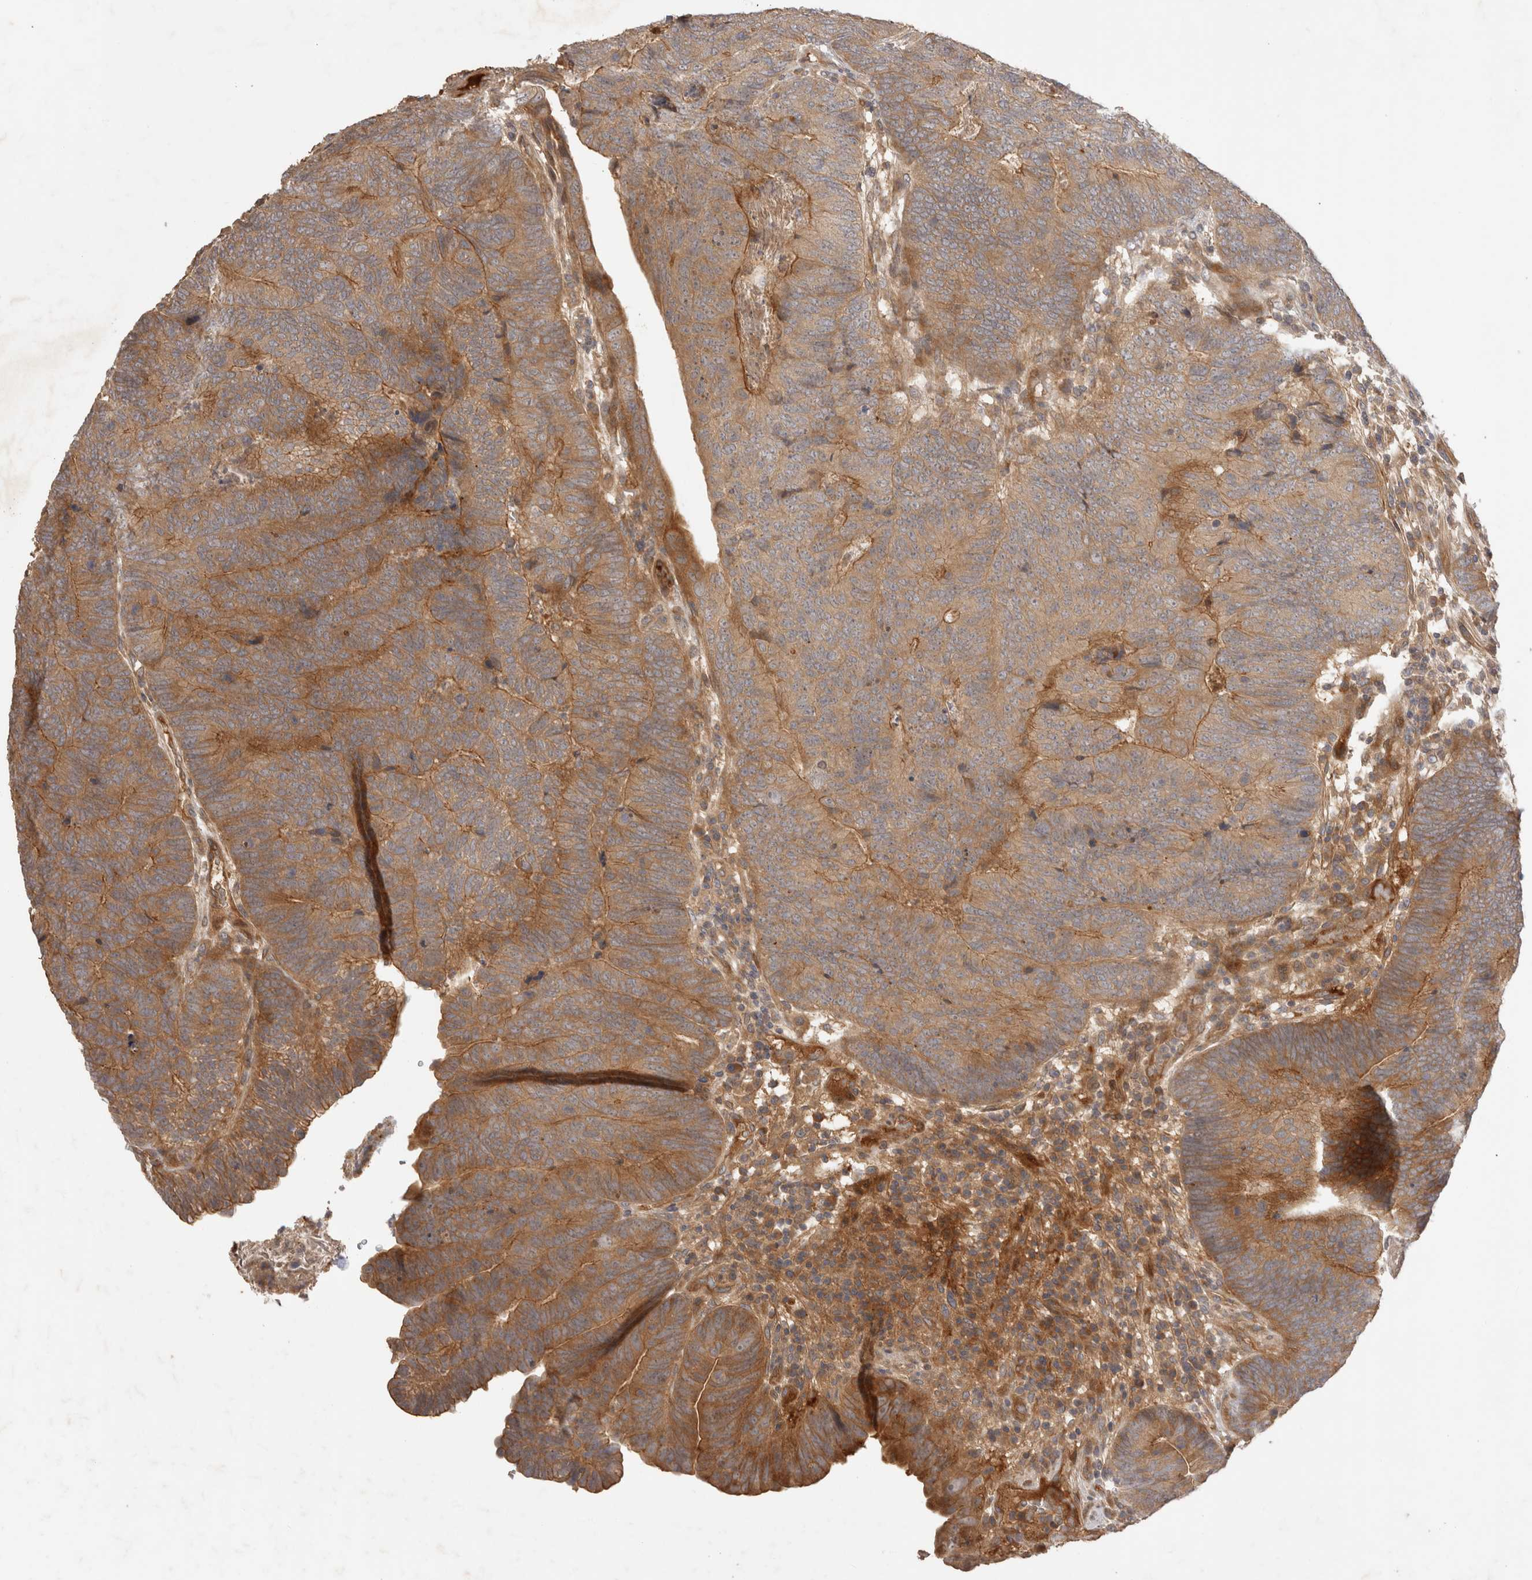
{"staining": {"intensity": "moderate", "quantity": ">75%", "location": "cytoplasmic/membranous"}, "tissue": "colorectal cancer", "cell_type": "Tumor cells", "image_type": "cancer", "snomed": [{"axis": "morphology", "description": "Adenocarcinoma, NOS"}, {"axis": "topography", "description": "Colon"}], "caption": "Brown immunohistochemical staining in human colorectal cancer demonstrates moderate cytoplasmic/membranous positivity in approximately >75% of tumor cells. (IHC, brightfield microscopy, high magnification).", "gene": "PPP1R42", "patient": {"sex": "female", "age": 67}}